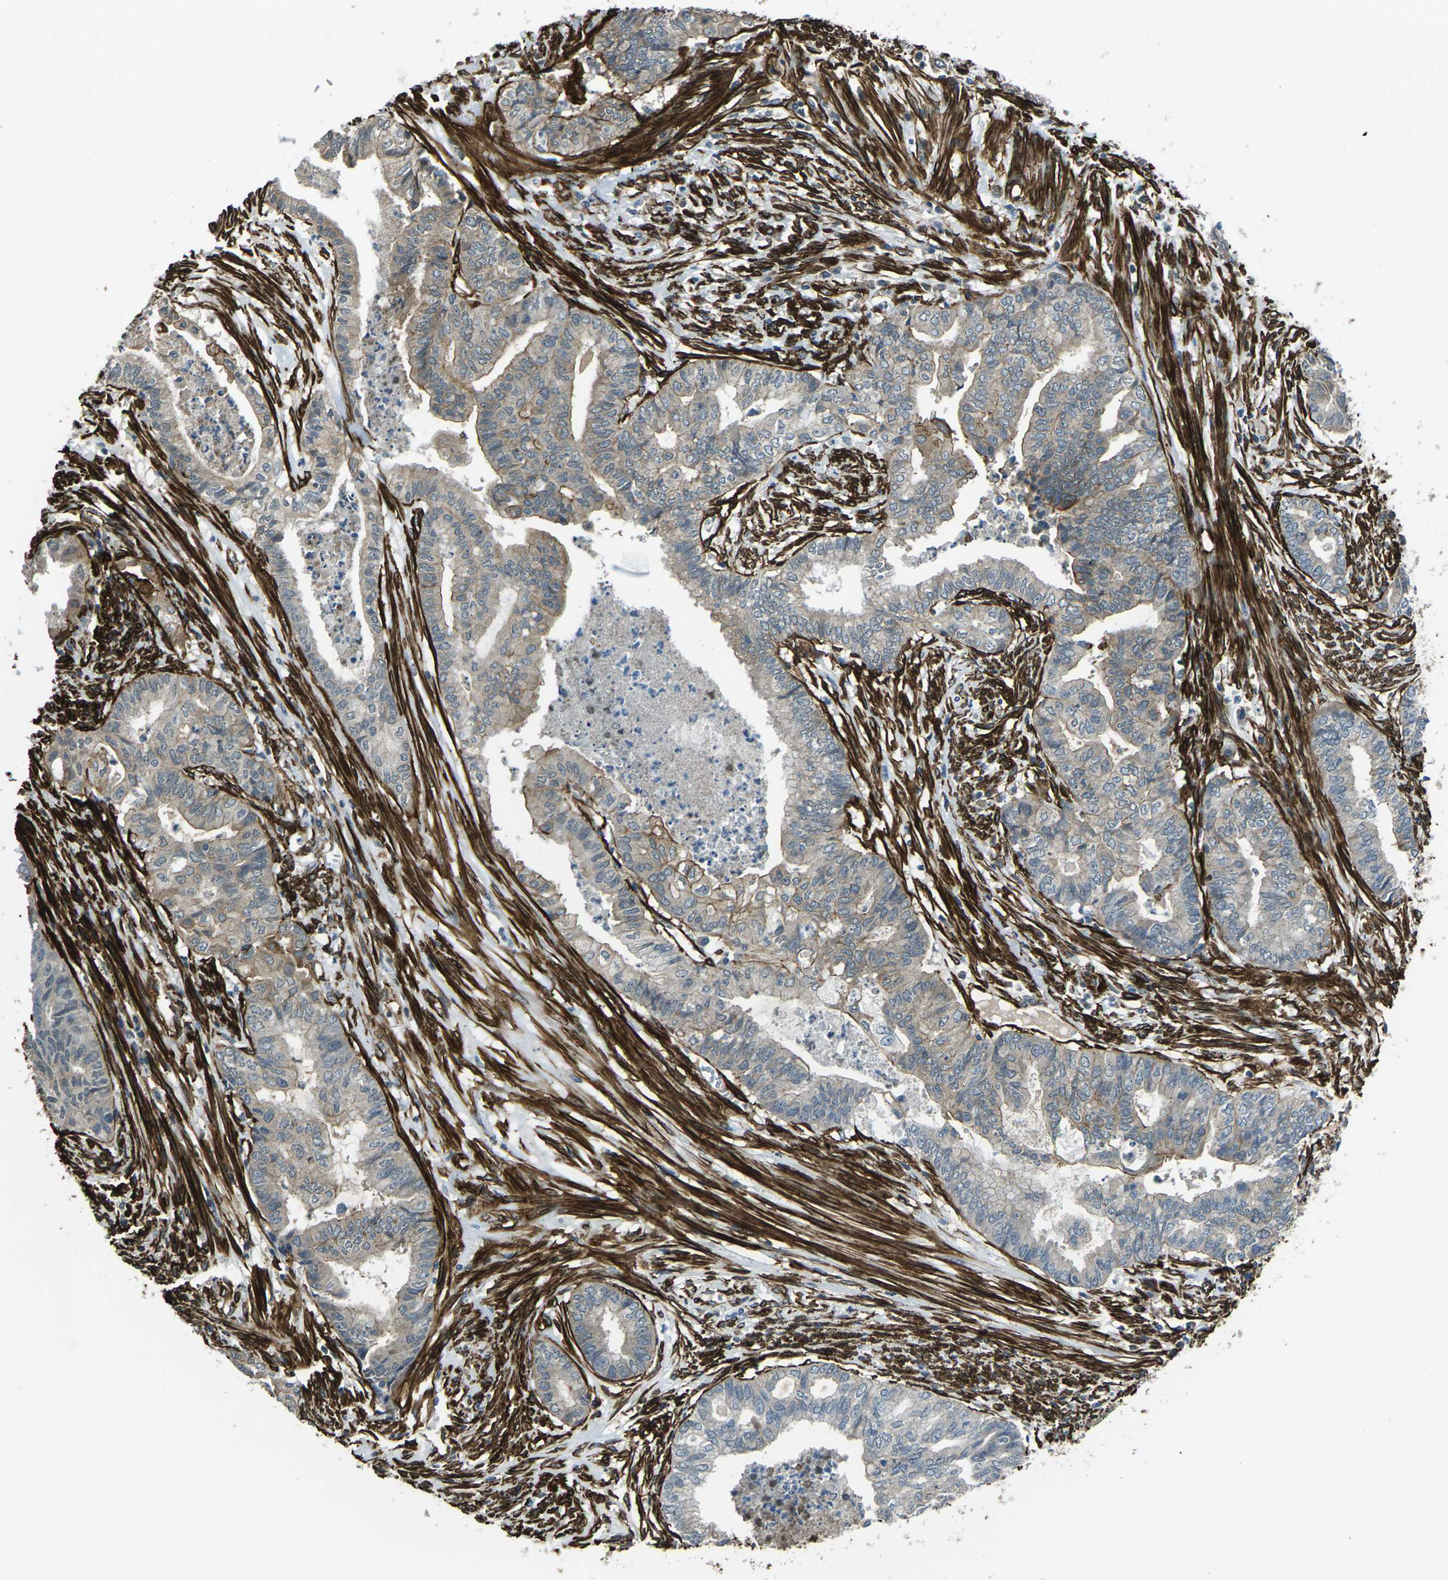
{"staining": {"intensity": "weak", "quantity": "<25%", "location": "cytoplasmic/membranous"}, "tissue": "endometrial cancer", "cell_type": "Tumor cells", "image_type": "cancer", "snomed": [{"axis": "morphology", "description": "Adenocarcinoma, NOS"}, {"axis": "topography", "description": "Endometrium"}], "caption": "This is an immunohistochemistry (IHC) photomicrograph of endometrial adenocarcinoma. There is no staining in tumor cells.", "gene": "GRAMD1C", "patient": {"sex": "female", "age": 79}}